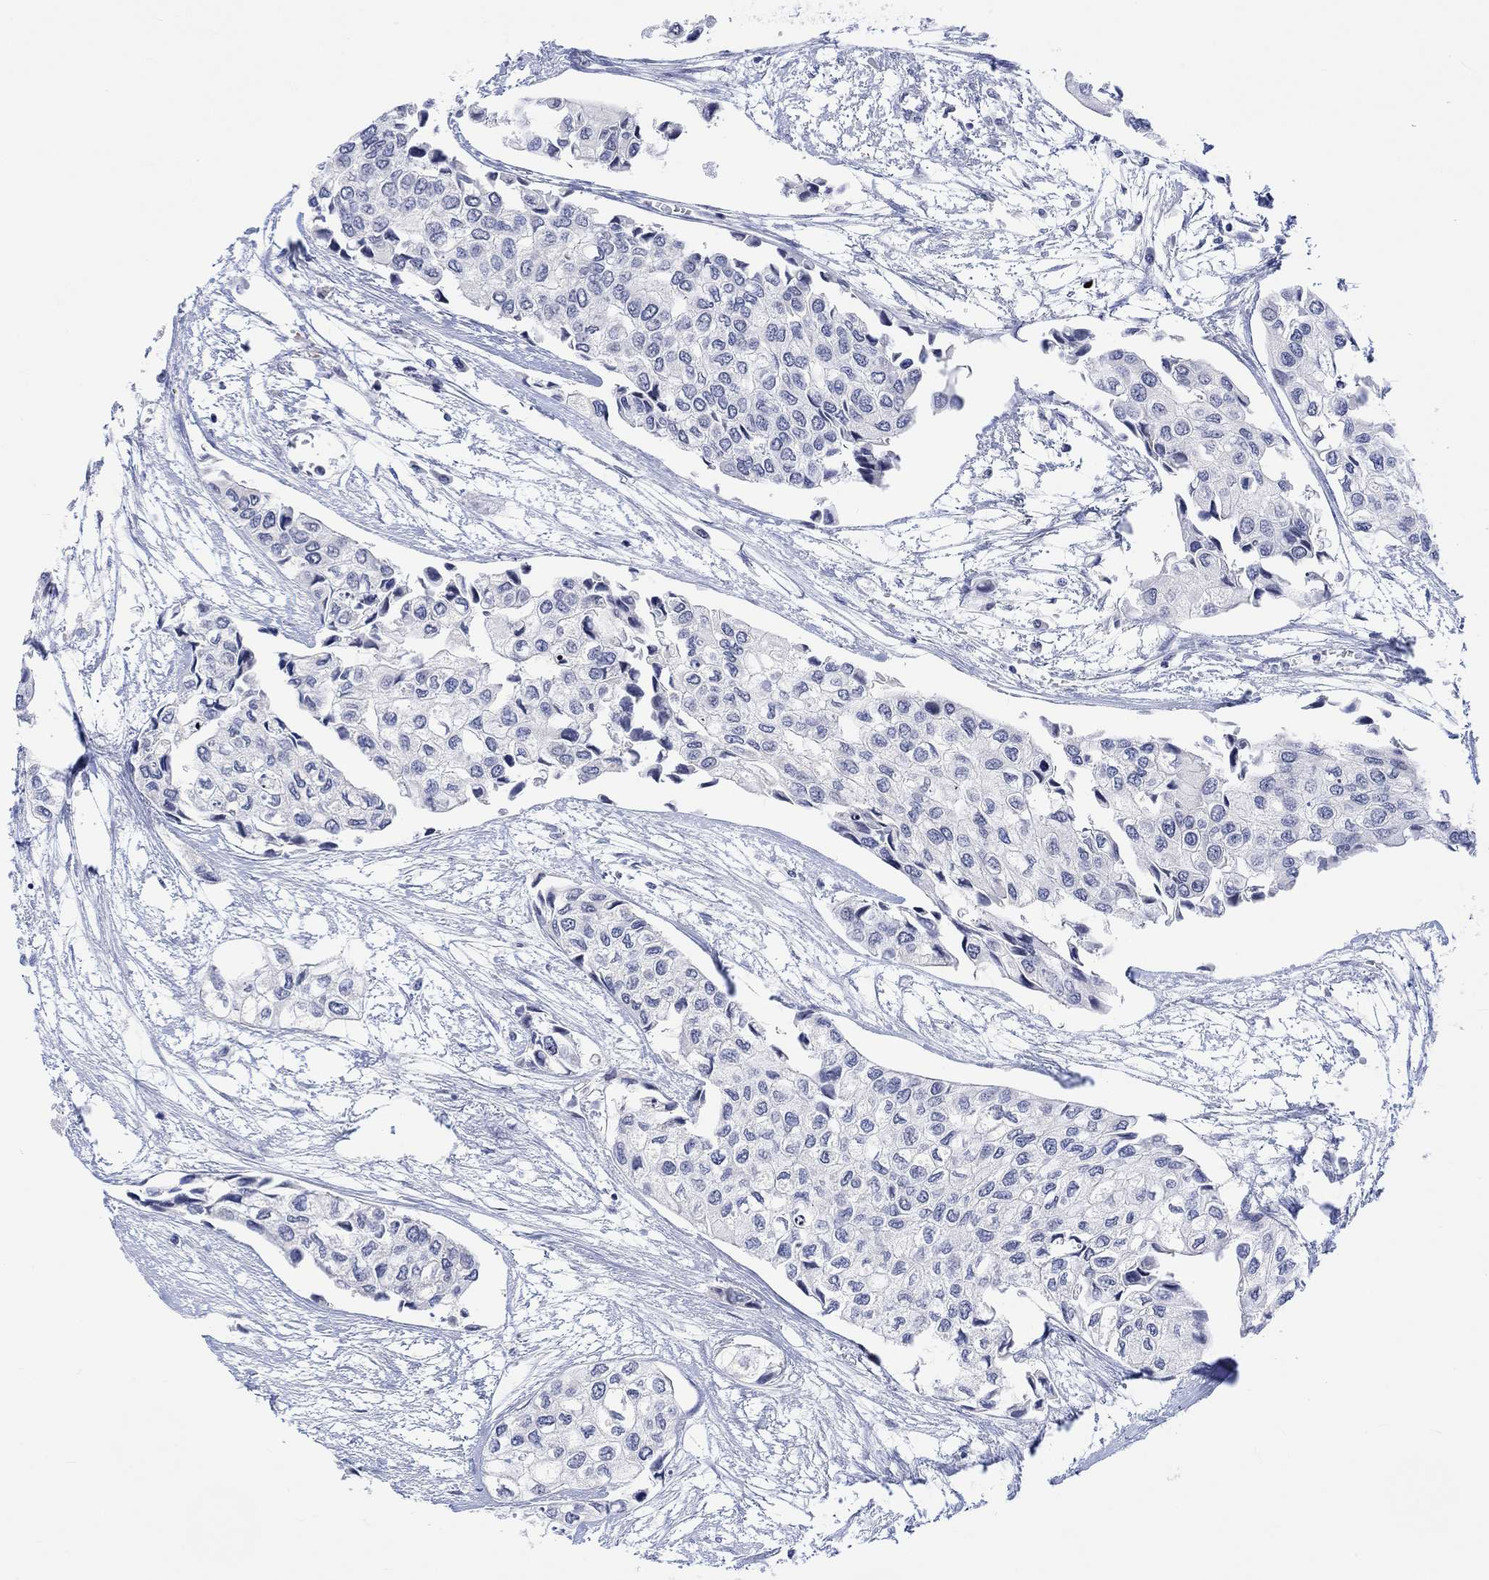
{"staining": {"intensity": "negative", "quantity": "none", "location": "none"}, "tissue": "urothelial cancer", "cell_type": "Tumor cells", "image_type": "cancer", "snomed": [{"axis": "morphology", "description": "Urothelial carcinoma, High grade"}, {"axis": "topography", "description": "Urinary bladder"}], "caption": "Protein analysis of urothelial cancer reveals no significant staining in tumor cells. (DAB (3,3'-diaminobenzidine) immunohistochemistry, high magnification).", "gene": "DCX", "patient": {"sex": "male", "age": 73}}